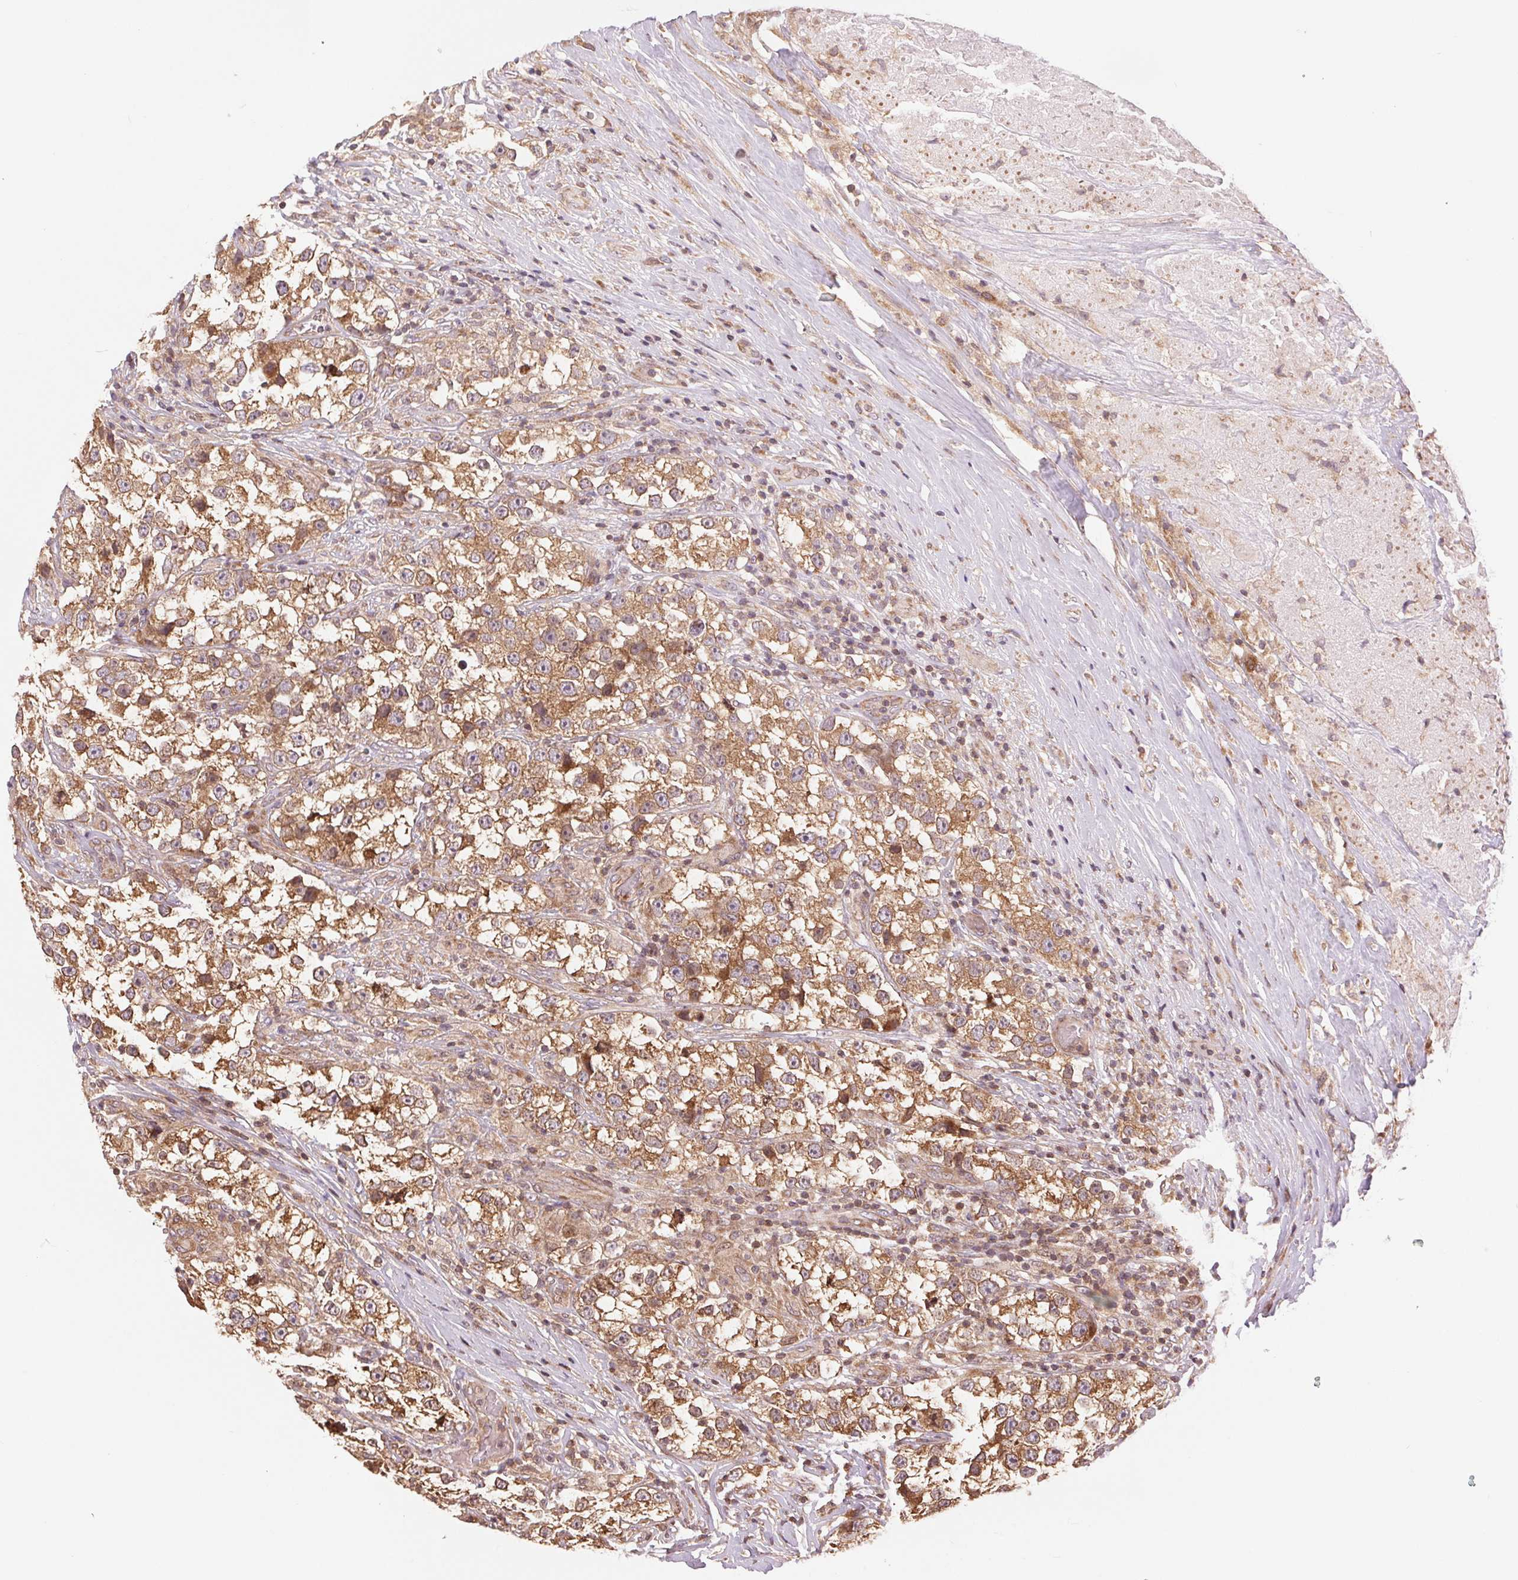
{"staining": {"intensity": "moderate", "quantity": ">75%", "location": "cytoplasmic/membranous"}, "tissue": "testis cancer", "cell_type": "Tumor cells", "image_type": "cancer", "snomed": [{"axis": "morphology", "description": "Seminoma, NOS"}, {"axis": "topography", "description": "Testis"}], "caption": "DAB (3,3'-diaminobenzidine) immunohistochemical staining of testis cancer demonstrates moderate cytoplasmic/membranous protein expression in approximately >75% of tumor cells. The protein of interest is shown in brown color, while the nuclei are stained blue.", "gene": "BTF3L4", "patient": {"sex": "male", "age": 46}}